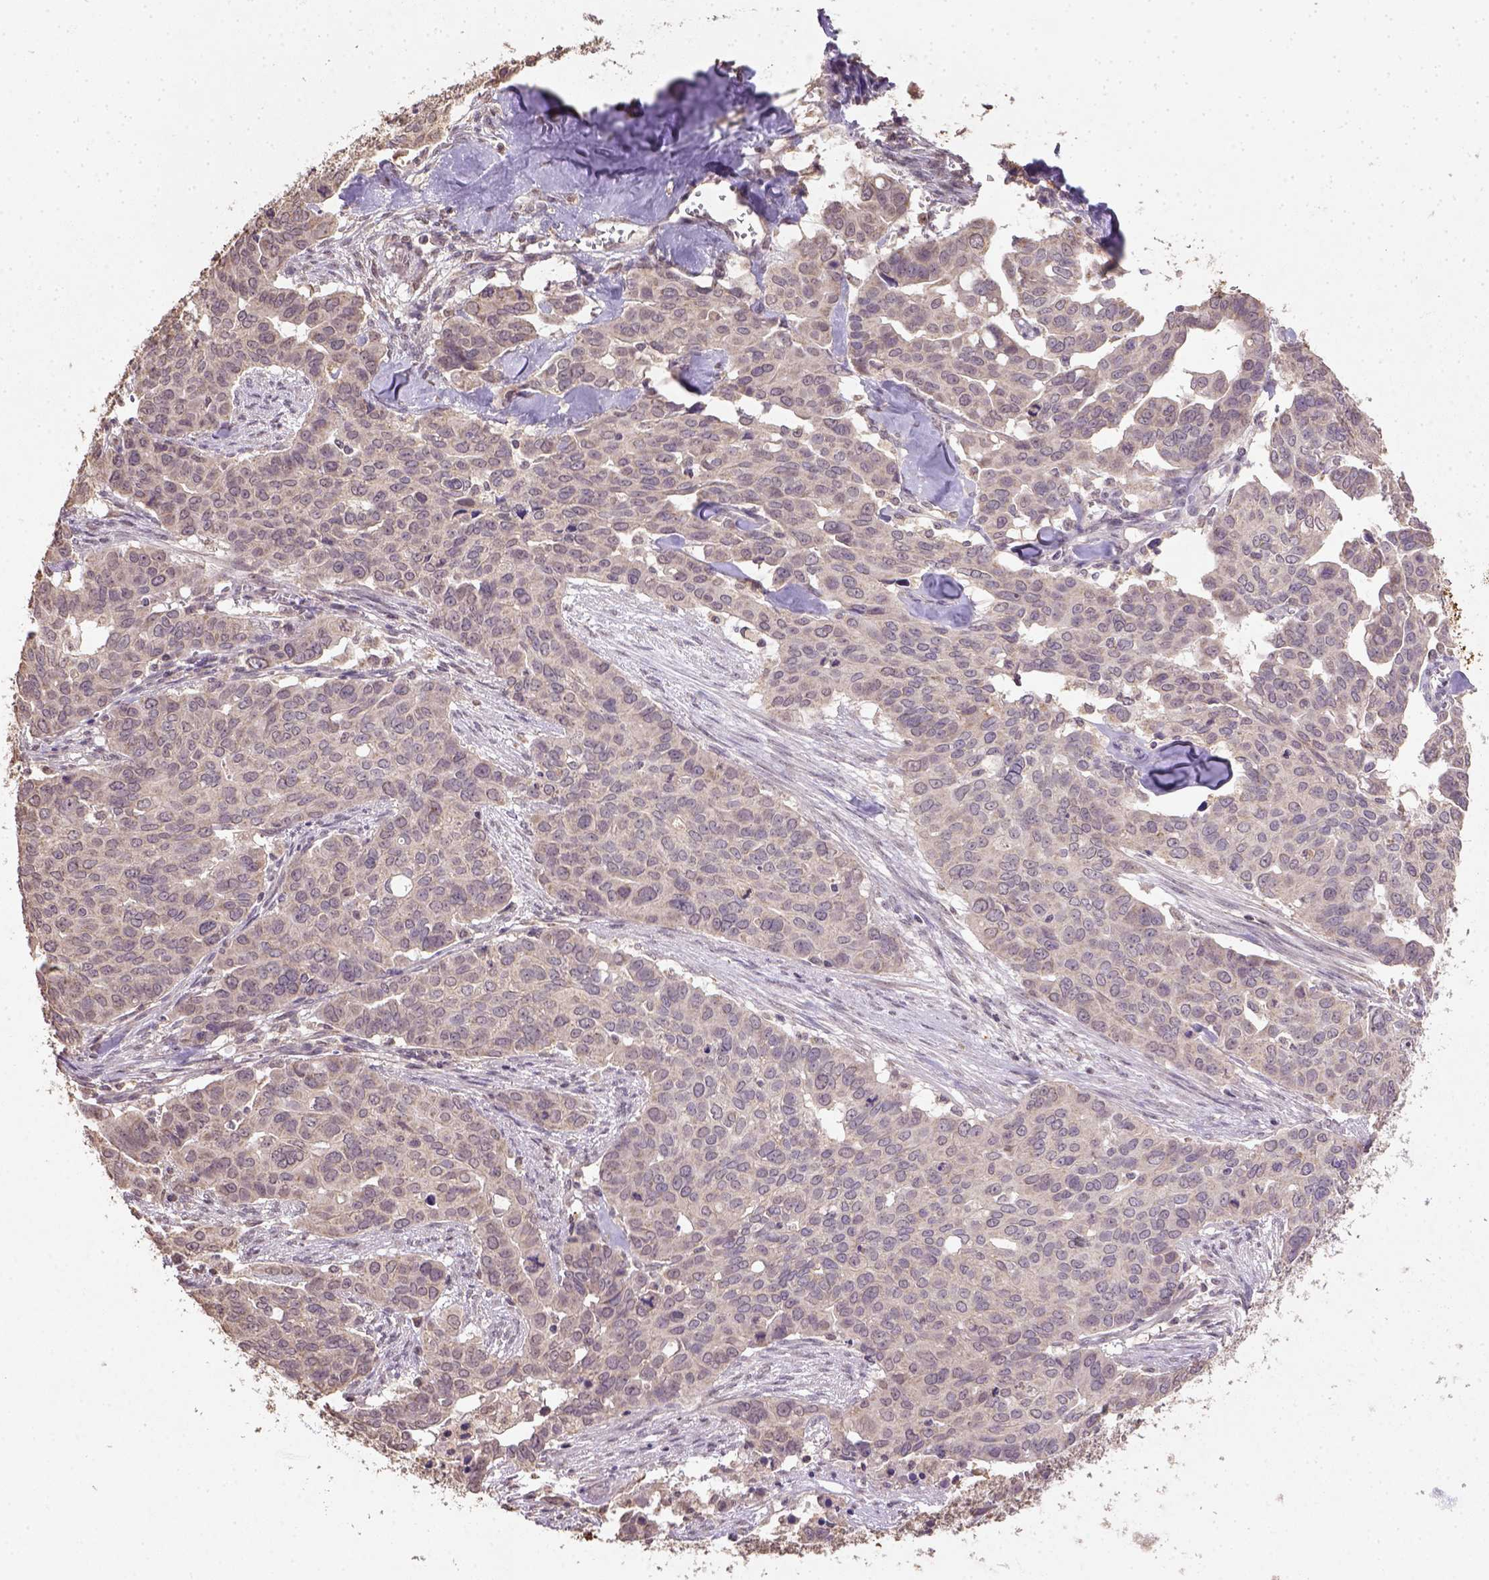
{"staining": {"intensity": "weak", "quantity": "<25%", "location": "cytoplasmic/membranous"}, "tissue": "ovarian cancer", "cell_type": "Tumor cells", "image_type": "cancer", "snomed": [{"axis": "morphology", "description": "Carcinoma, endometroid"}, {"axis": "topography", "description": "Ovary"}], "caption": "Ovarian cancer was stained to show a protein in brown. There is no significant staining in tumor cells. (DAB (3,3'-diaminobenzidine) immunohistochemistry with hematoxylin counter stain).", "gene": "NUDT10", "patient": {"sex": "female", "age": 78}}